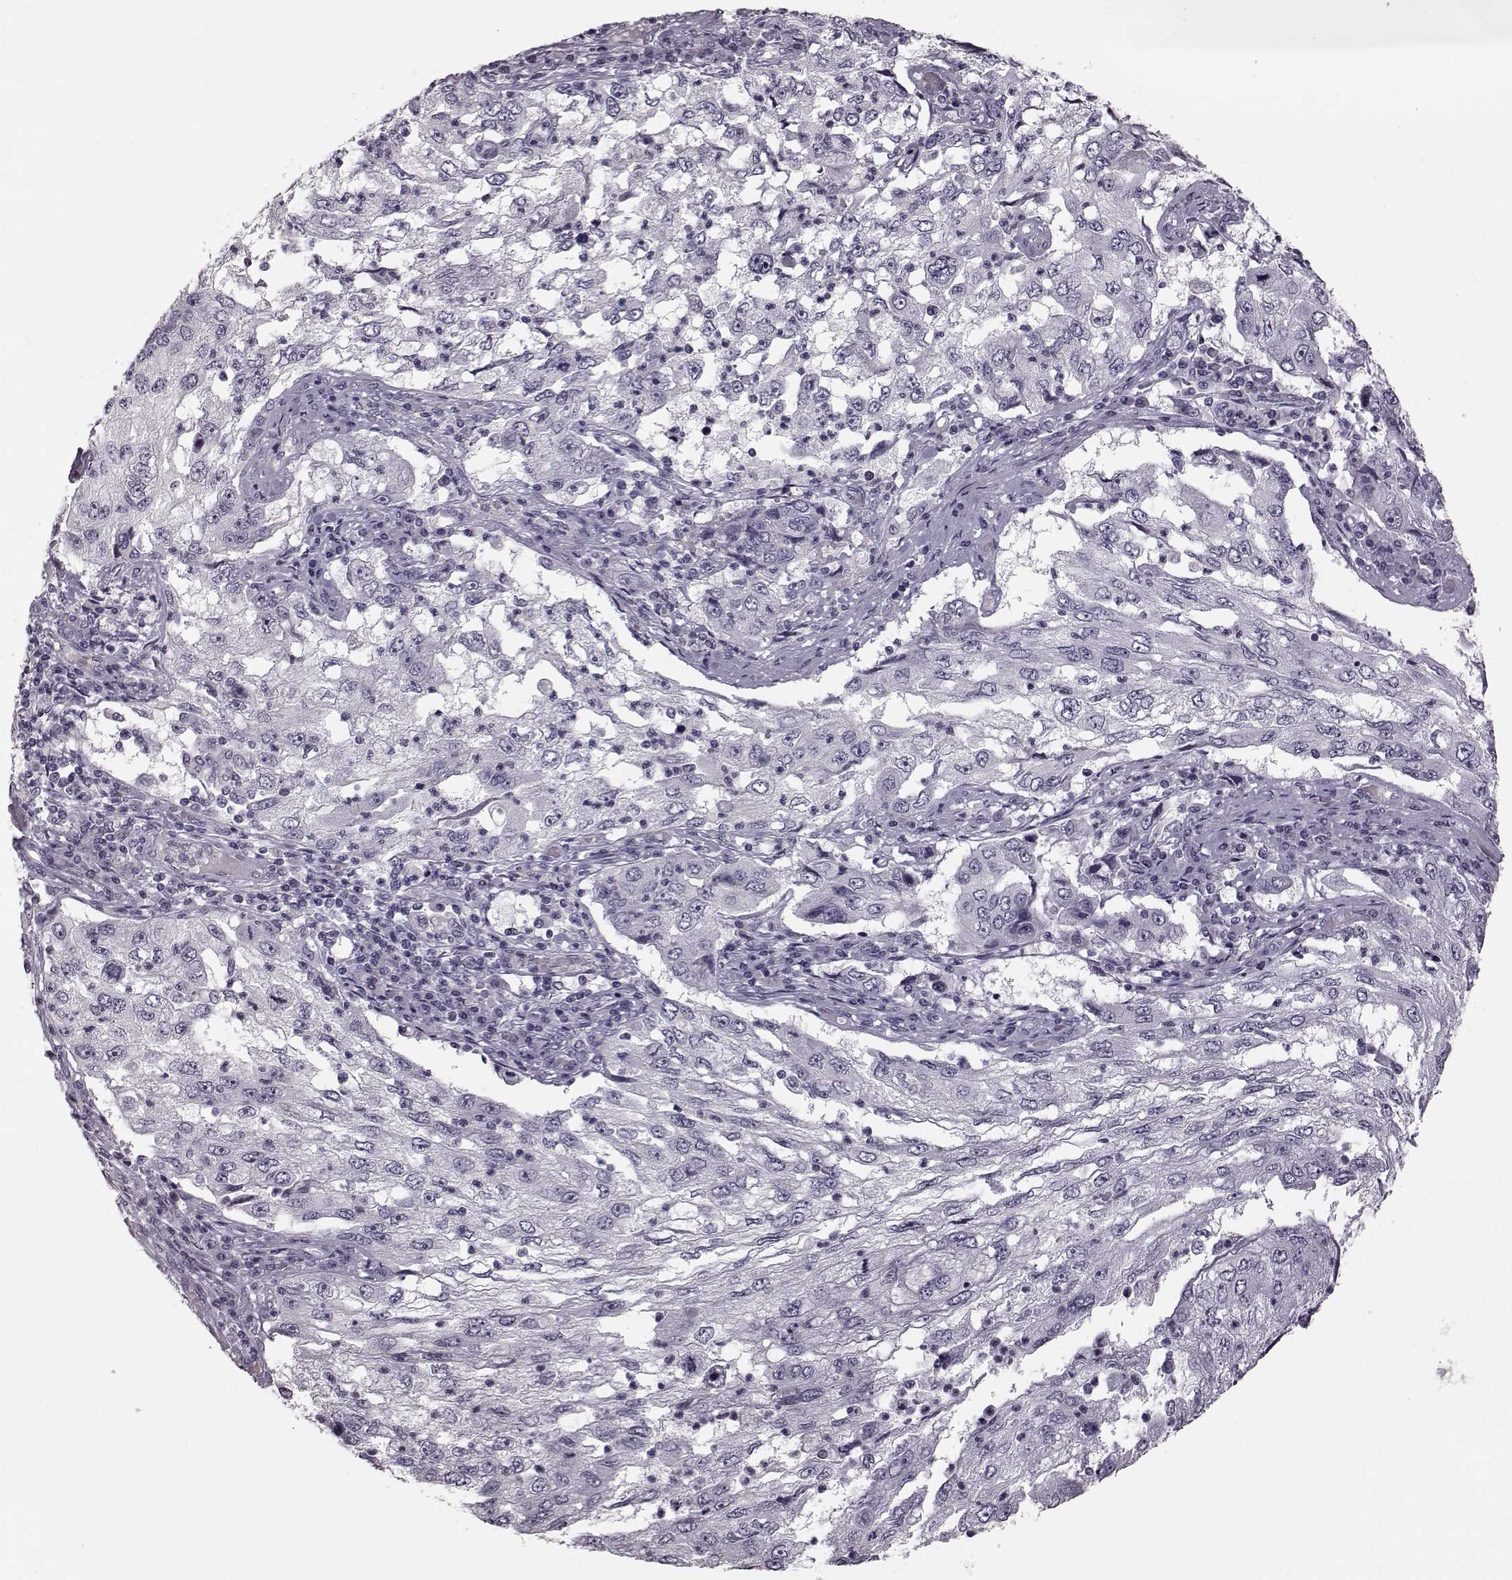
{"staining": {"intensity": "negative", "quantity": "none", "location": "none"}, "tissue": "cervical cancer", "cell_type": "Tumor cells", "image_type": "cancer", "snomed": [{"axis": "morphology", "description": "Squamous cell carcinoma, NOS"}, {"axis": "topography", "description": "Cervix"}], "caption": "High magnification brightfield microscopy of cervical cancer (squamous cell carcinoma) stained with DAB (3,3'-diaminobenzidine) (brown) and counterstained with hematoxylin (blue): tumor cells show no significant staining.", "gene": "ZNF433", "patient": {"sex": "female", "age": 36}}